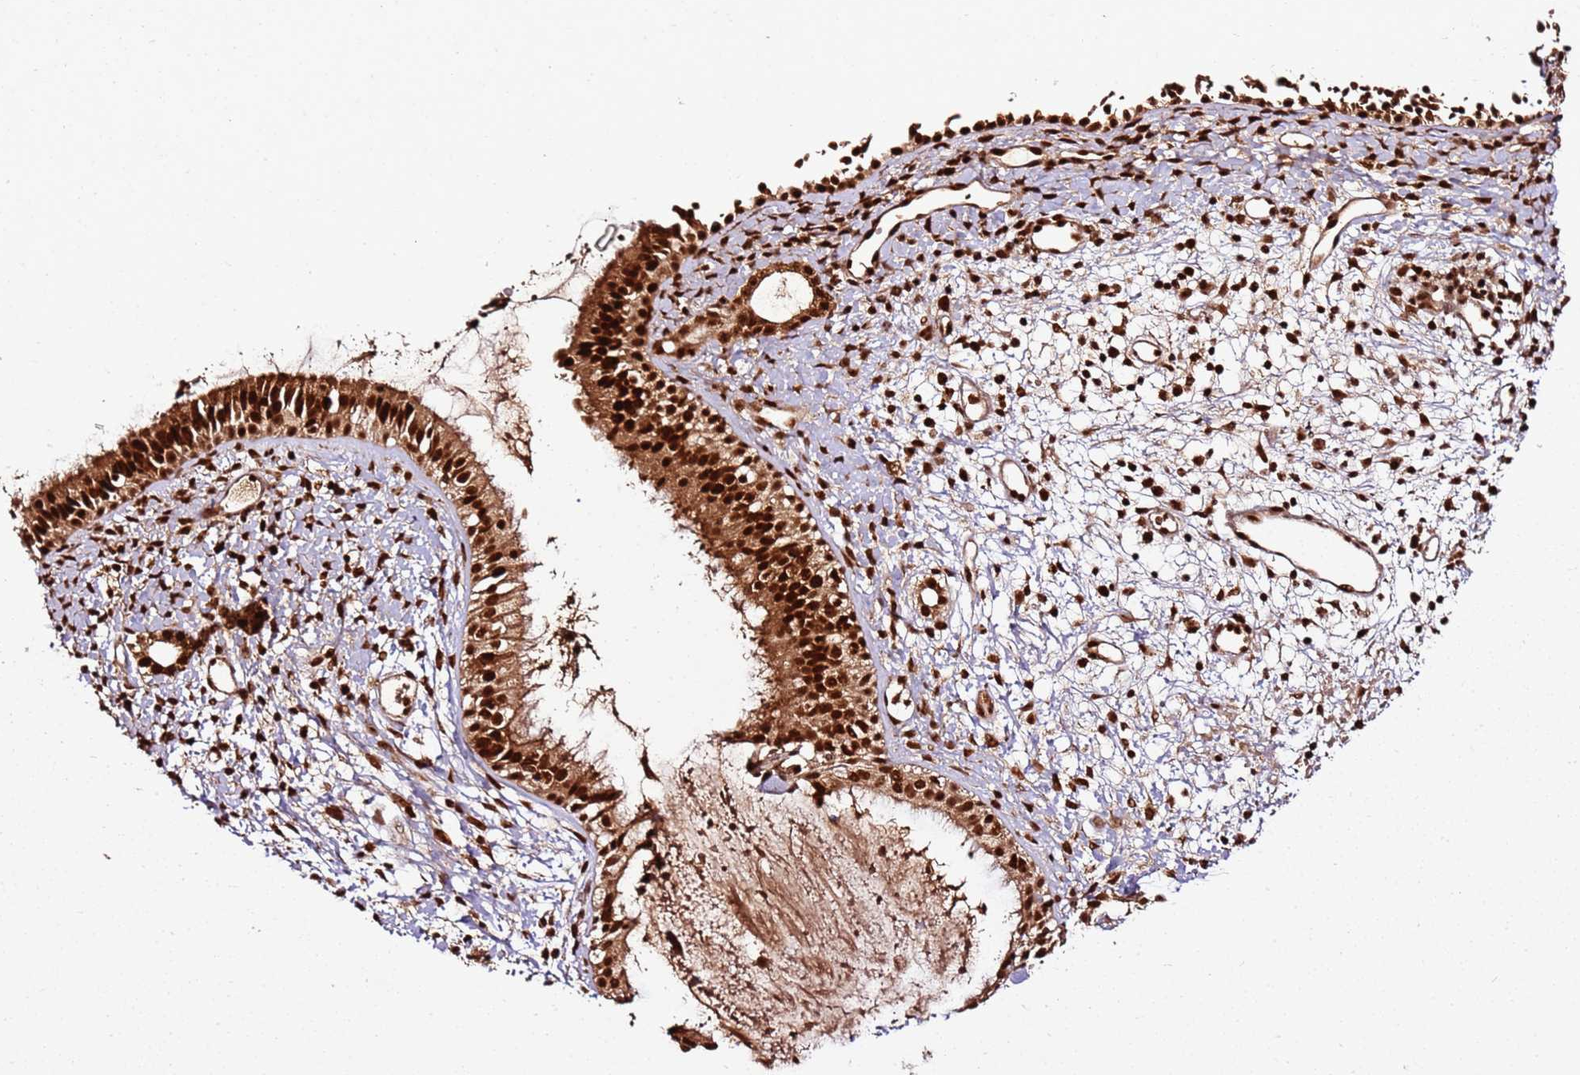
{"staining": {"intensity": "strong", "quantity": ">75%", "location": "cytoplasmic/membranous,nuclear"}, "tissue": "nasopharynx", "cell_type": "Respiratory epithelial cells", "image_type": "normal", "snomed": [{"axis": "morphology", "description": "Normal tissue, NOS"}, {"axis": "topography", "description": "Nasopharynx"}], "caption": "Immunohistochemical staining of normal human nasopharynx shows >75% levels of strong cytoplasmic/membranous,nuclear protein expression in about >75% of respiratory epithelial cells.", "gene": "XRN2", "patient": {"sex": "male", "age": 22}}